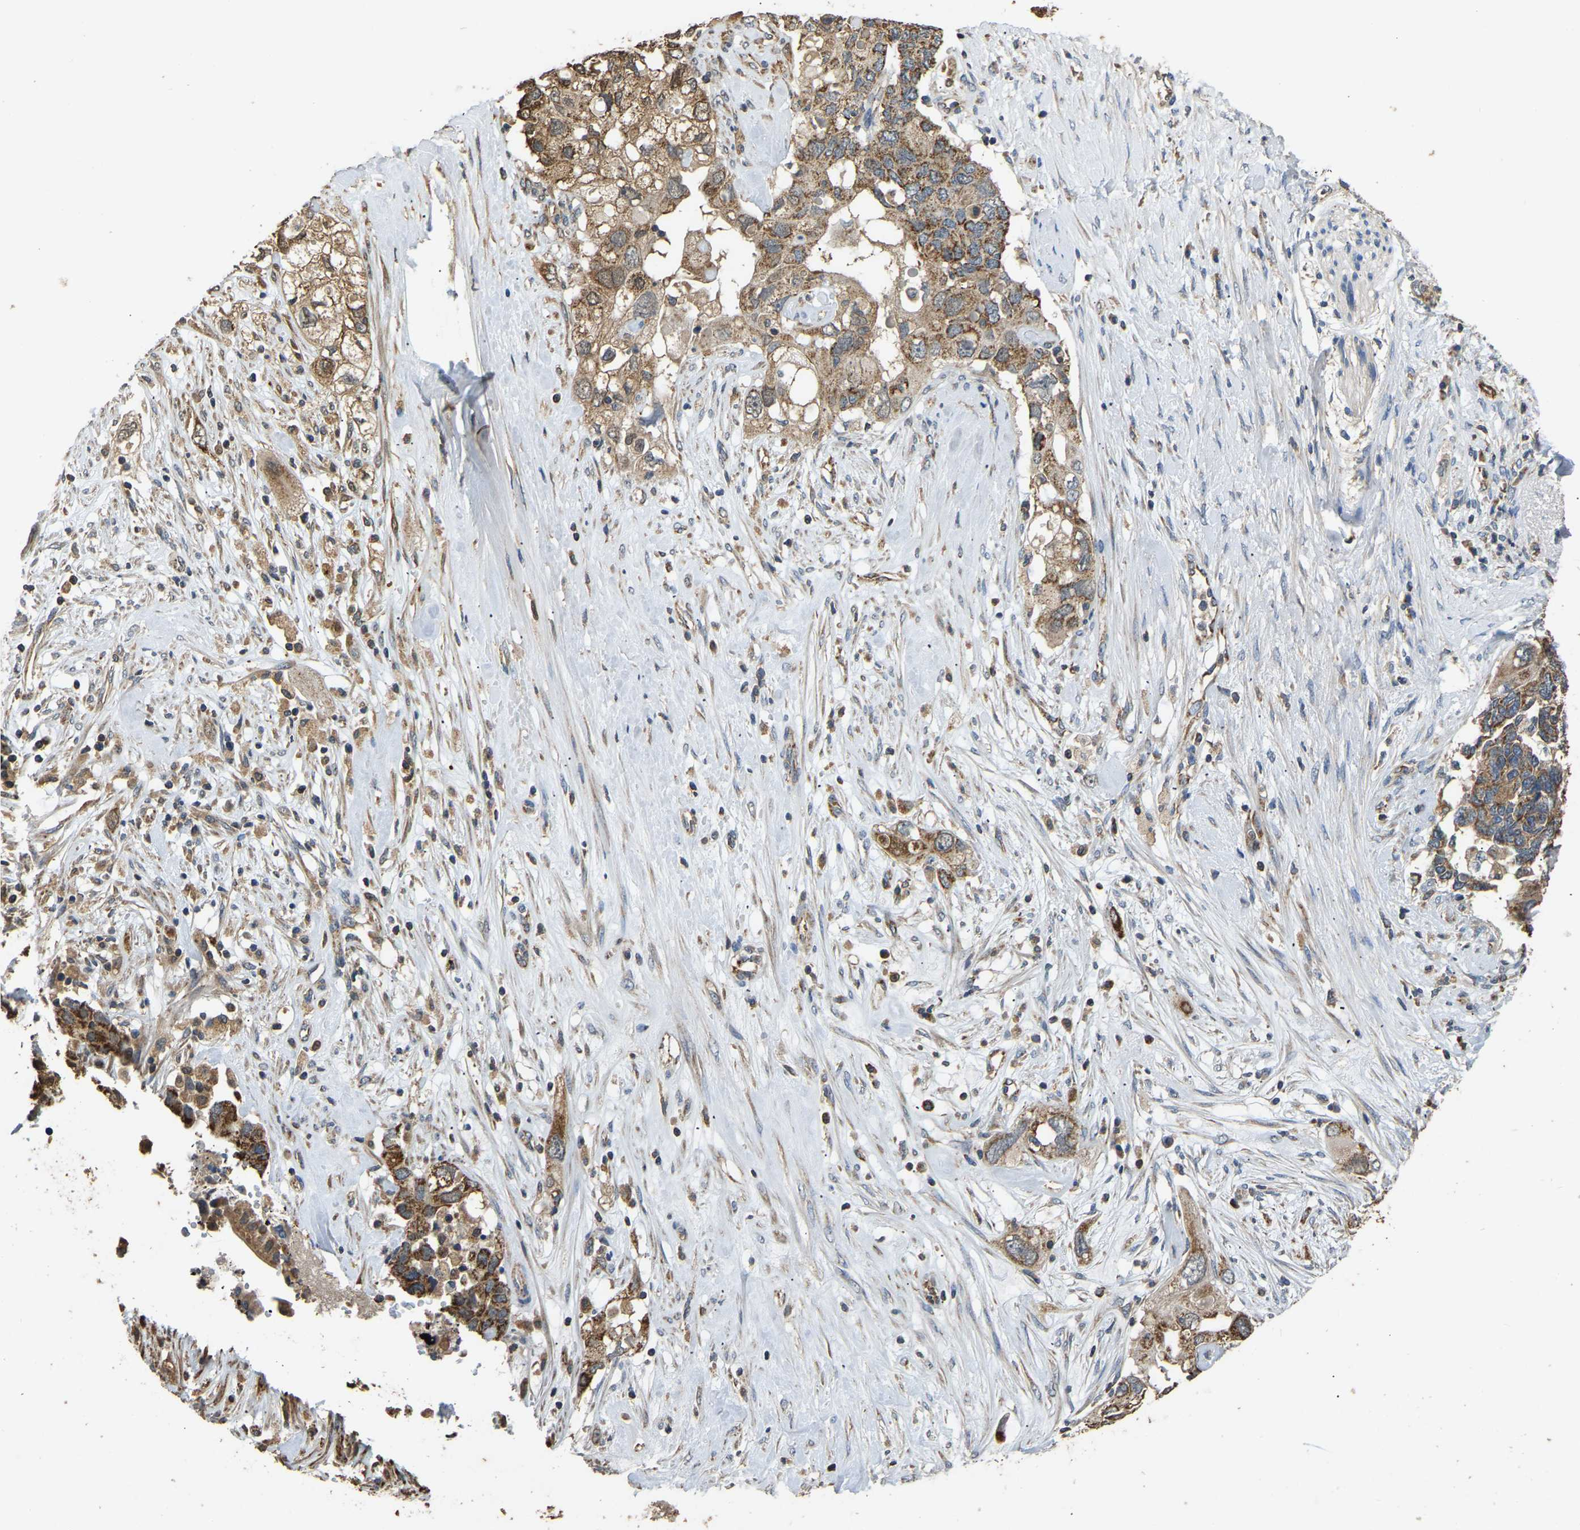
{"staining": {"intensity": "strong", "quantity": ">75%", "location": "cytoplasmic/membranous"}, "tissue": "pancreatic cancer", "cell_type": "Tumor cells", "image_type": "cancer", "snomed": [{"axis": "morphology", "description": "Adenocarcinoma, NOS"}, {"axis": "topography", "description": "Pancreas"}], "caption": "Protein staining of adenocarcinoma (pancreatic) tissue reveals strong cytoplasmic/membranous expression in approximately >75% of tumor cells.", "gene": "TUFM", "patient": {"sex": "female", "age": 56}}